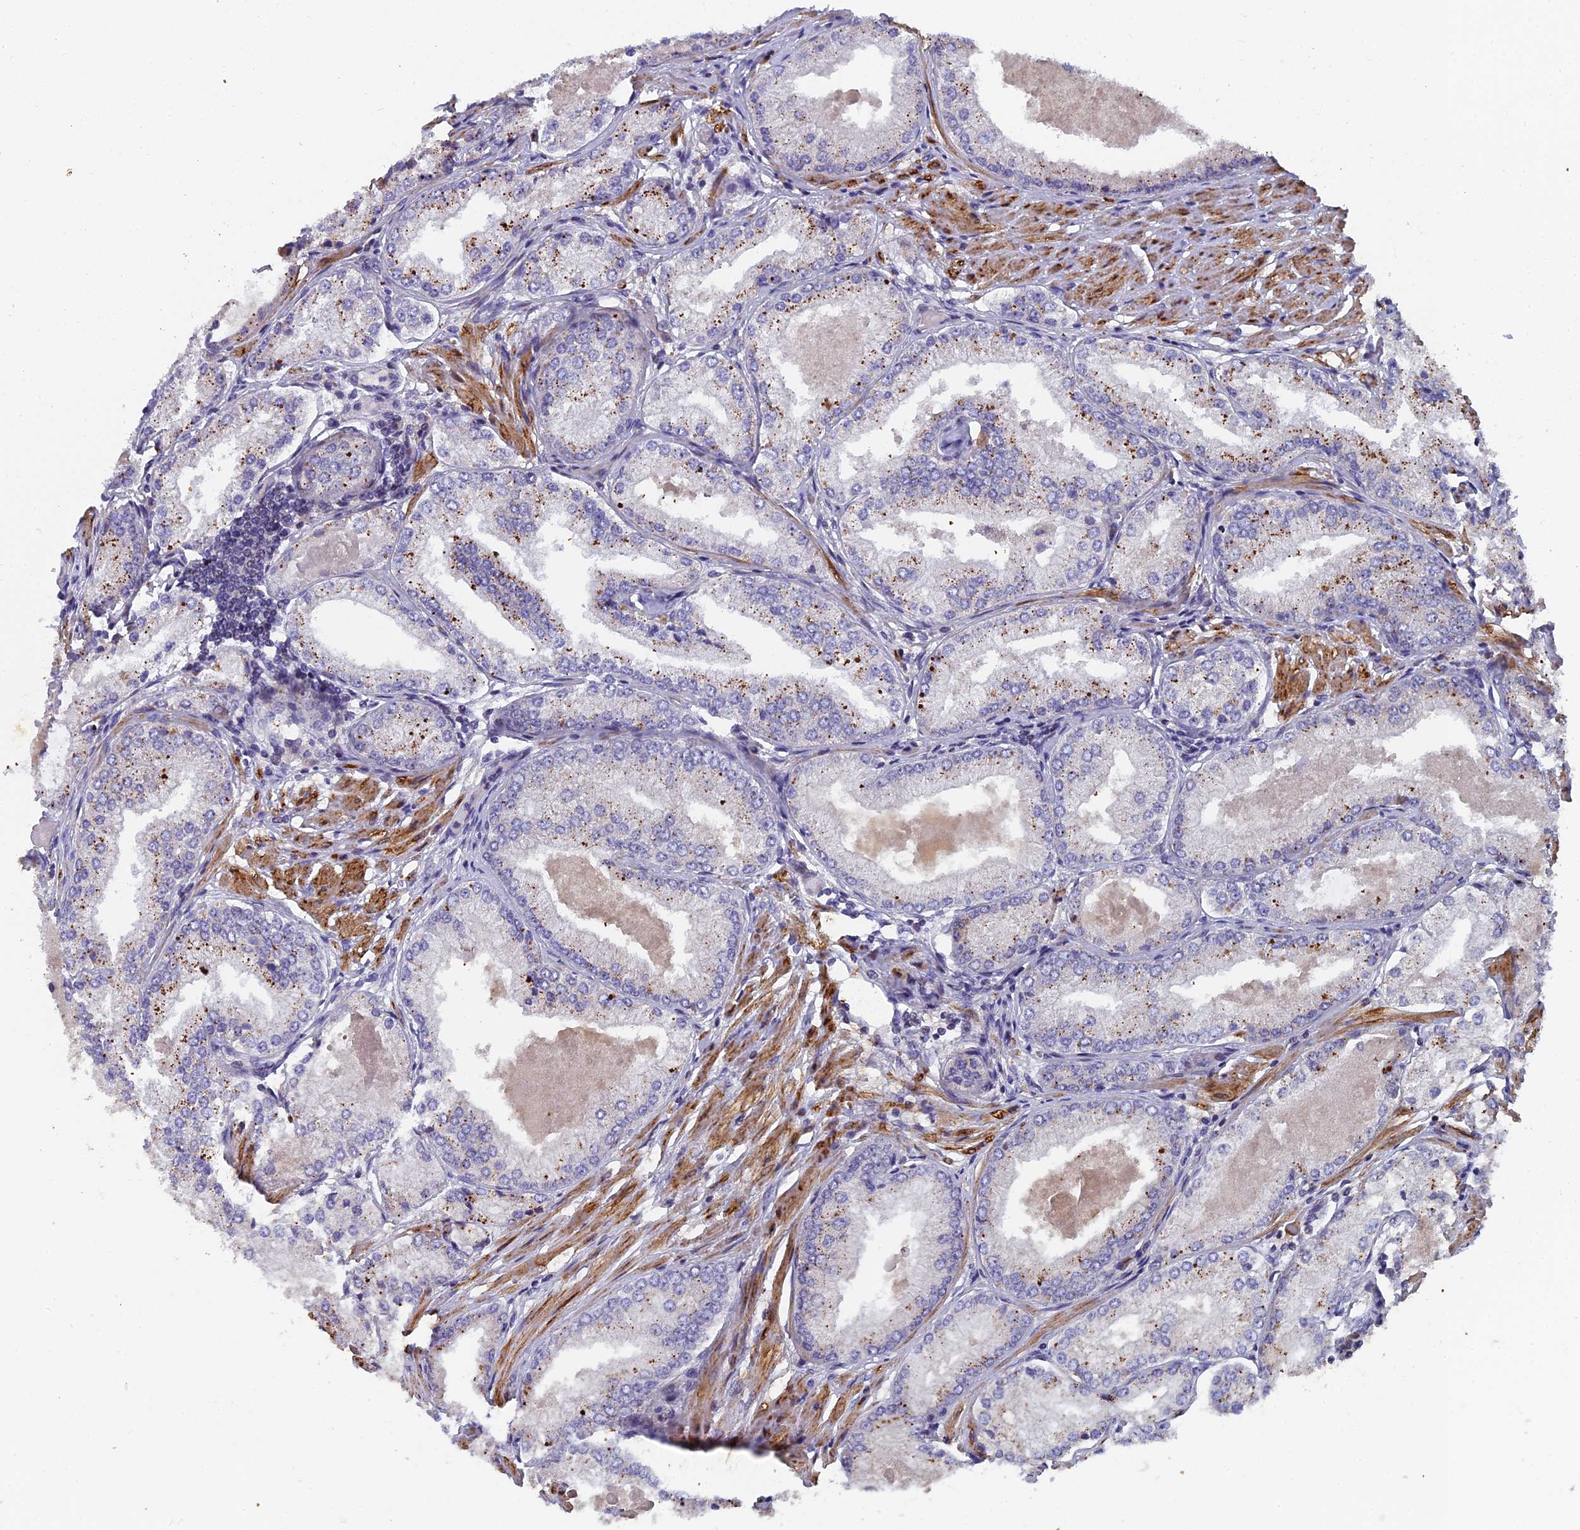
{"staining": {"intensity": "moderate", "quantity": "25%-75%", "location": "cytoplasmic/membranous"}, "tissue": "prostate cancer", "cell_type": "Tumor cells", "image_type": "cancer", "snomed": [{"axis": "morphology", "description": "Adenocarcinoma, Low grade"}, {"axis": "topography", "description": "Prostate"}], "caption": "The histopathology image exhibits a brown stain indicating the presence of a protein in the cytoplasmic/membranous of tumor cells in prostate low-grade adenocarcinoma. The staining was performed using DAB, with brown indicating positive protein expression. Nuclei are stained blue with hematoxylin.", "gene": "RAB28", "patient": {"sex": "male", "age": 68}}